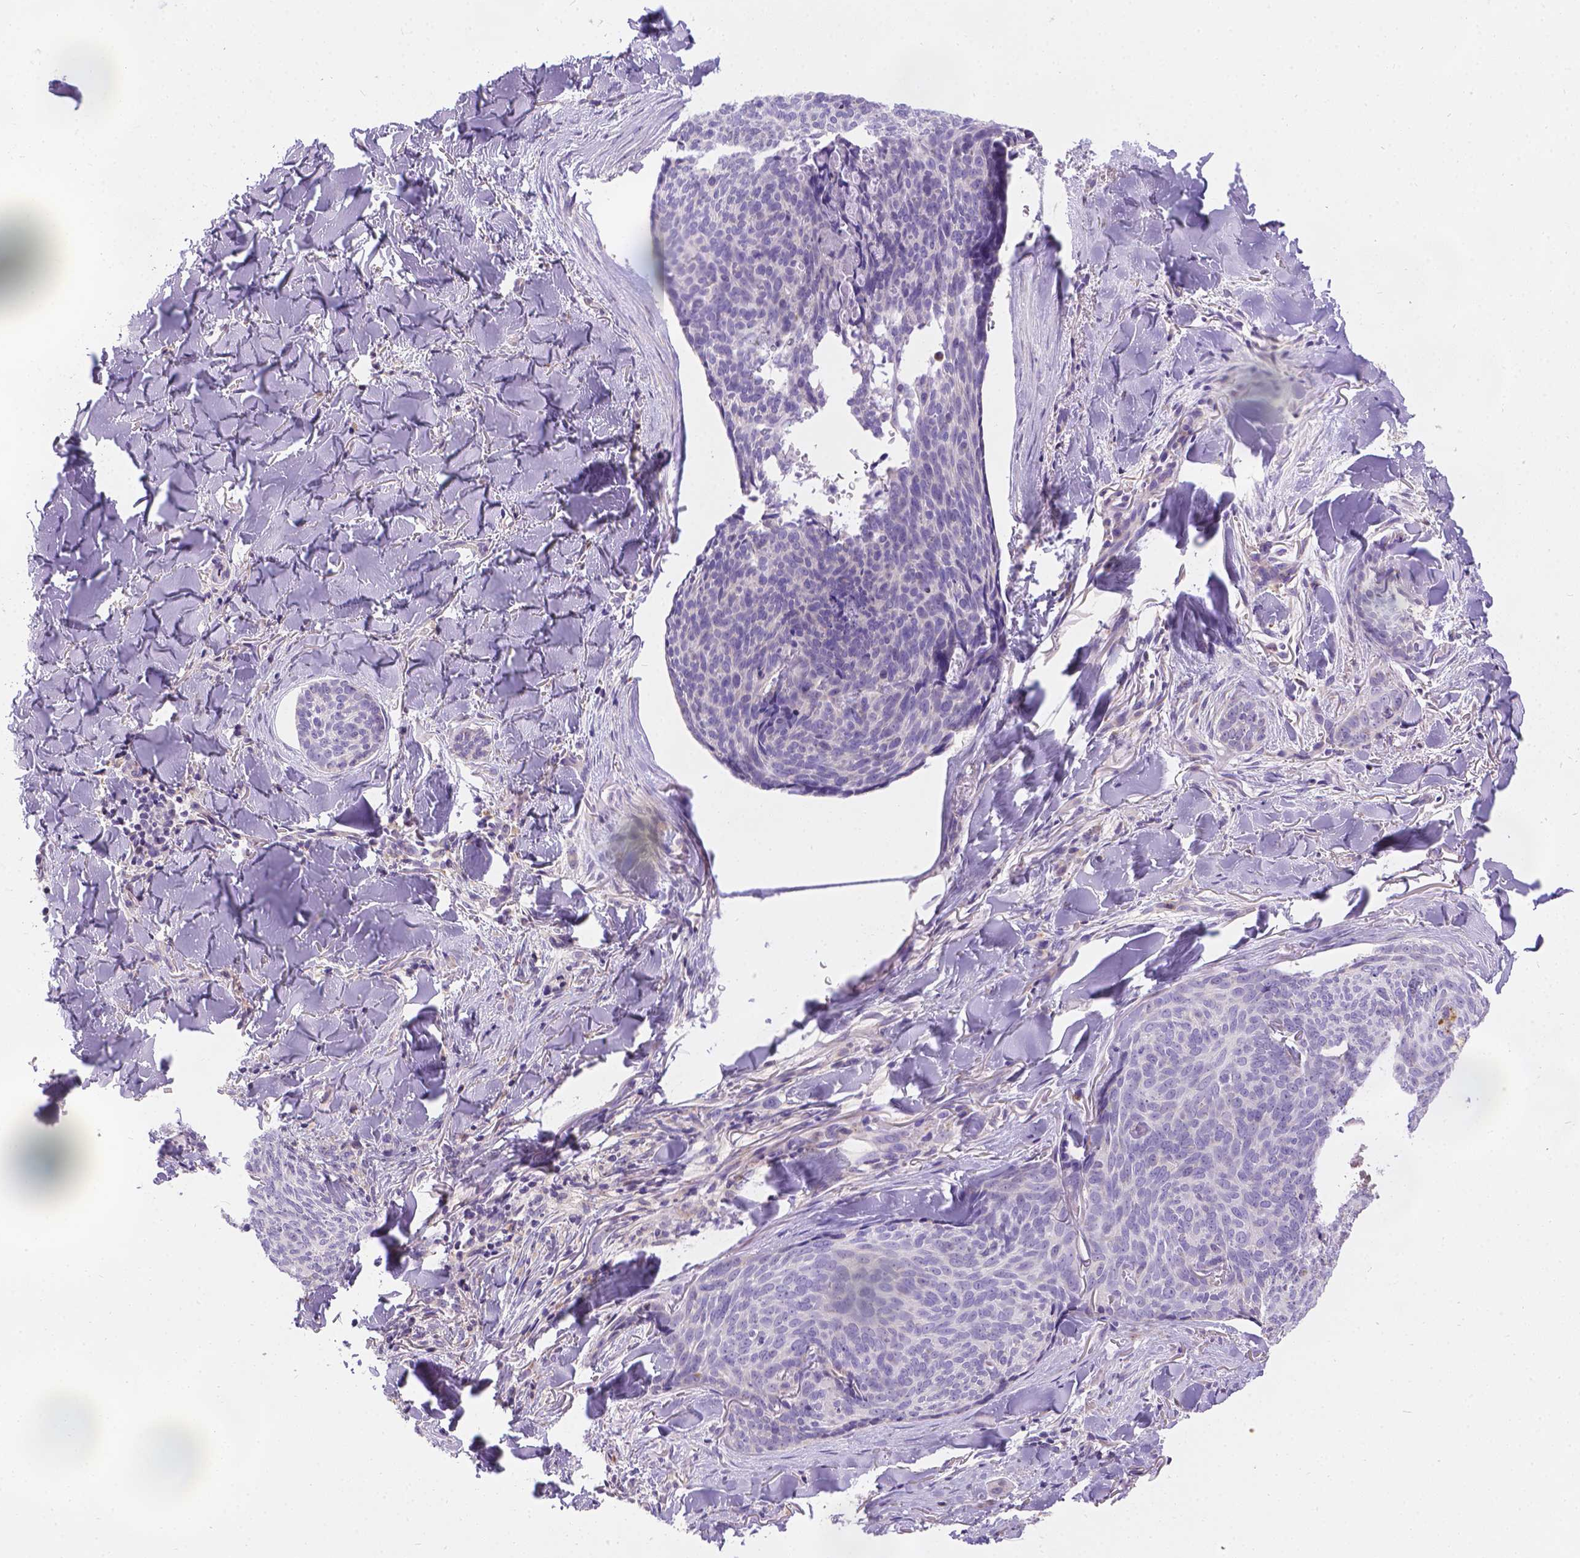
{"staining": {"intensity": "negative", "quantity": "none", "location": "none"}, "tissue": "skin cancer", "cell_type": "Tumor cells", "image_type": "cancer", "snomed": [{"axis": "morphology", "description": "Basal cell carcinoma"}, {"axis": "topography", "description": "Skin"}], "caption": "There is no significant staining in tumor cells of skin cancer (basal cell carcinoma).", "gene": "TM4SF18", "patient": {"sex": "female", "age": 82}}